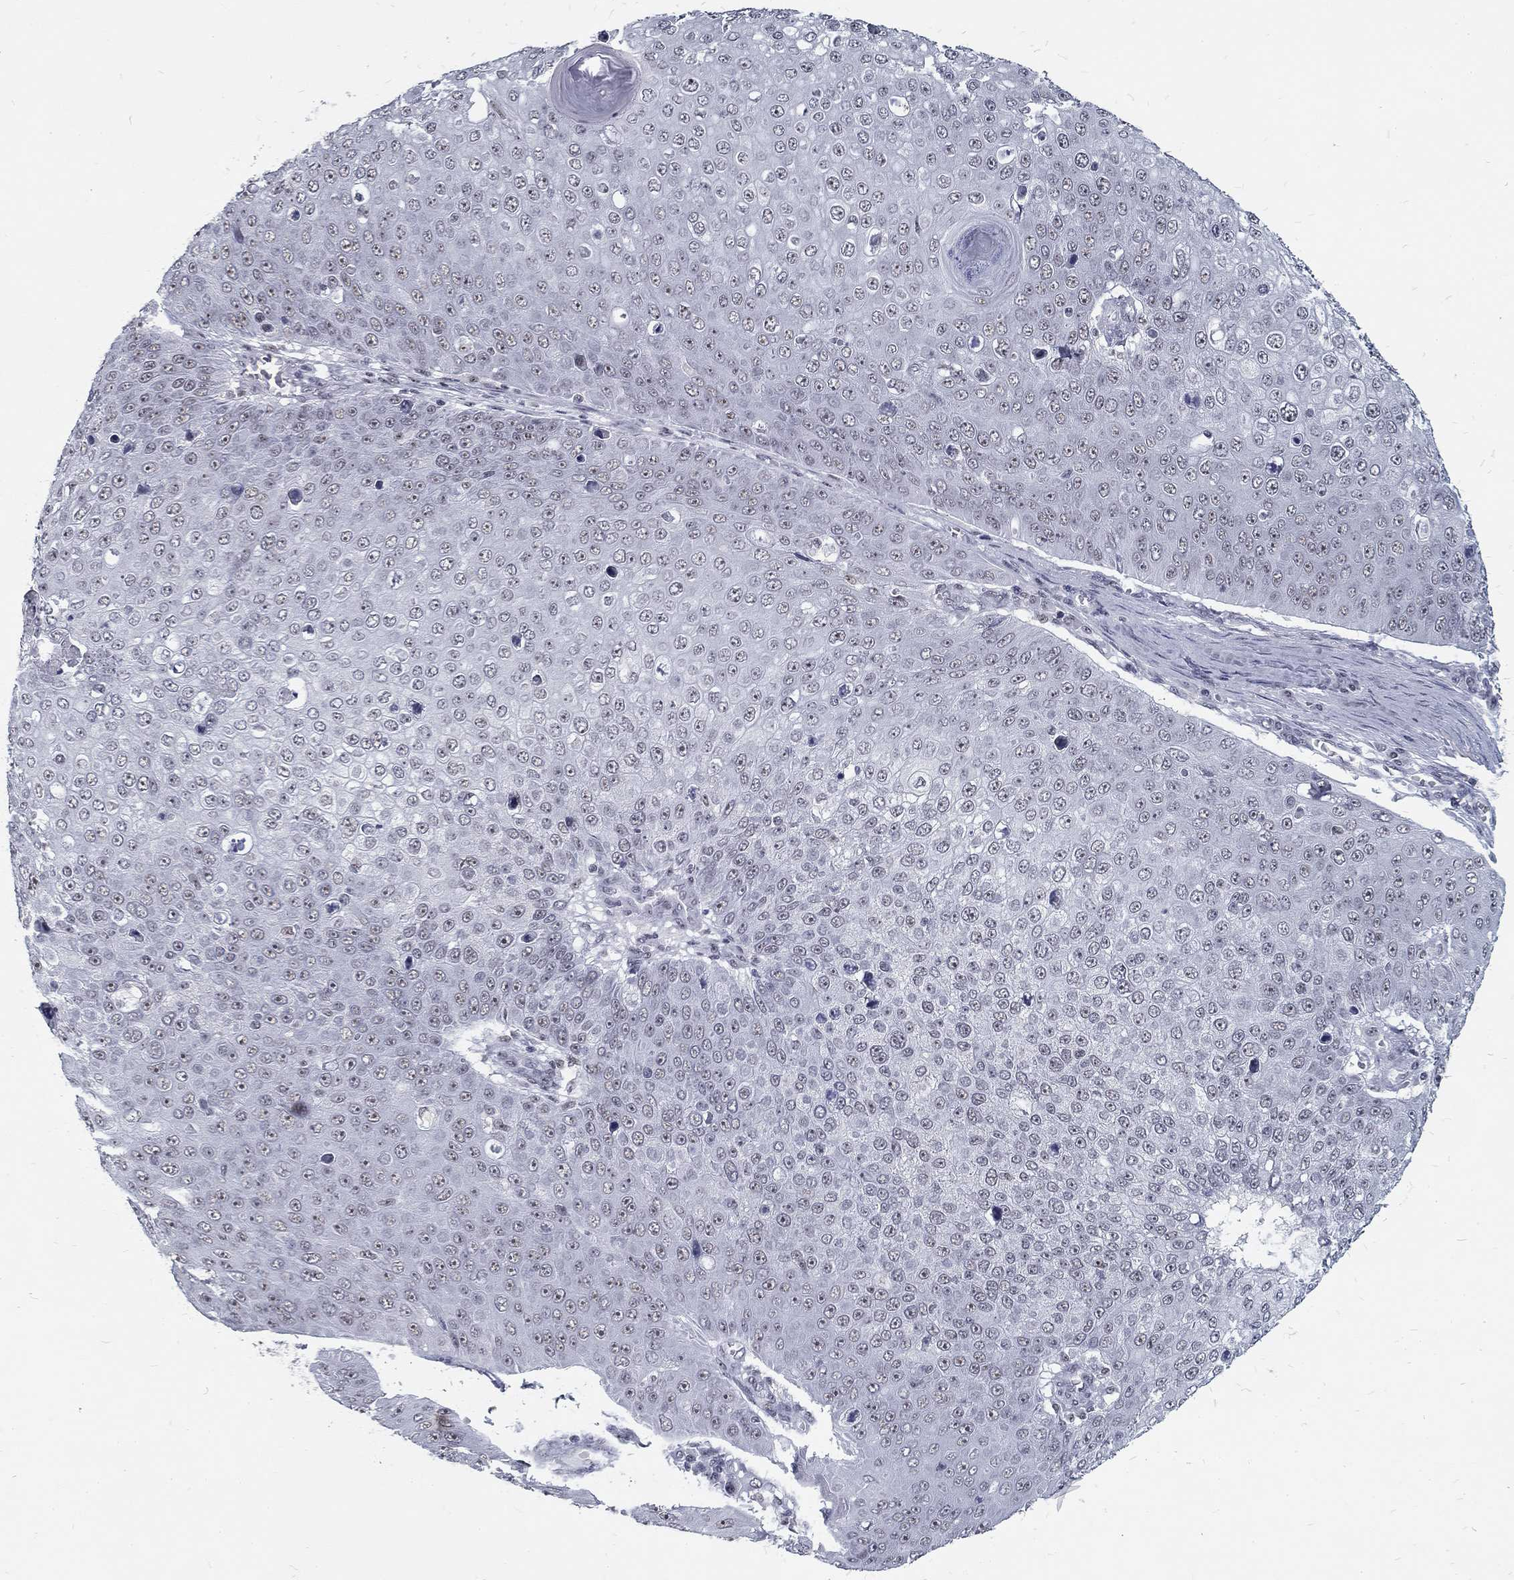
{"staining": {"intensity": "negative", "quantity": "none", "location": "none"}, "tissue": "skin cancer", "cell_type": "Tumor cells", "image_type": "cancer", "snomed": [{"axis": "morphology", "description": "Squamous cell carcinoma, NOS"}, {"axis": "topography", "description": "Skin"}], "caption": "Skin squamous cell carcinoma was stained to show a protein in brown. There is no significant expression in tumor cells. The staining is performed using DAB (3,3'-diaminobenzidine) brown chromogen with nuclei counter-stained in using hematoxylin.", "gene": "SNORC", "patient": {"sex": "male", "age": 71}}